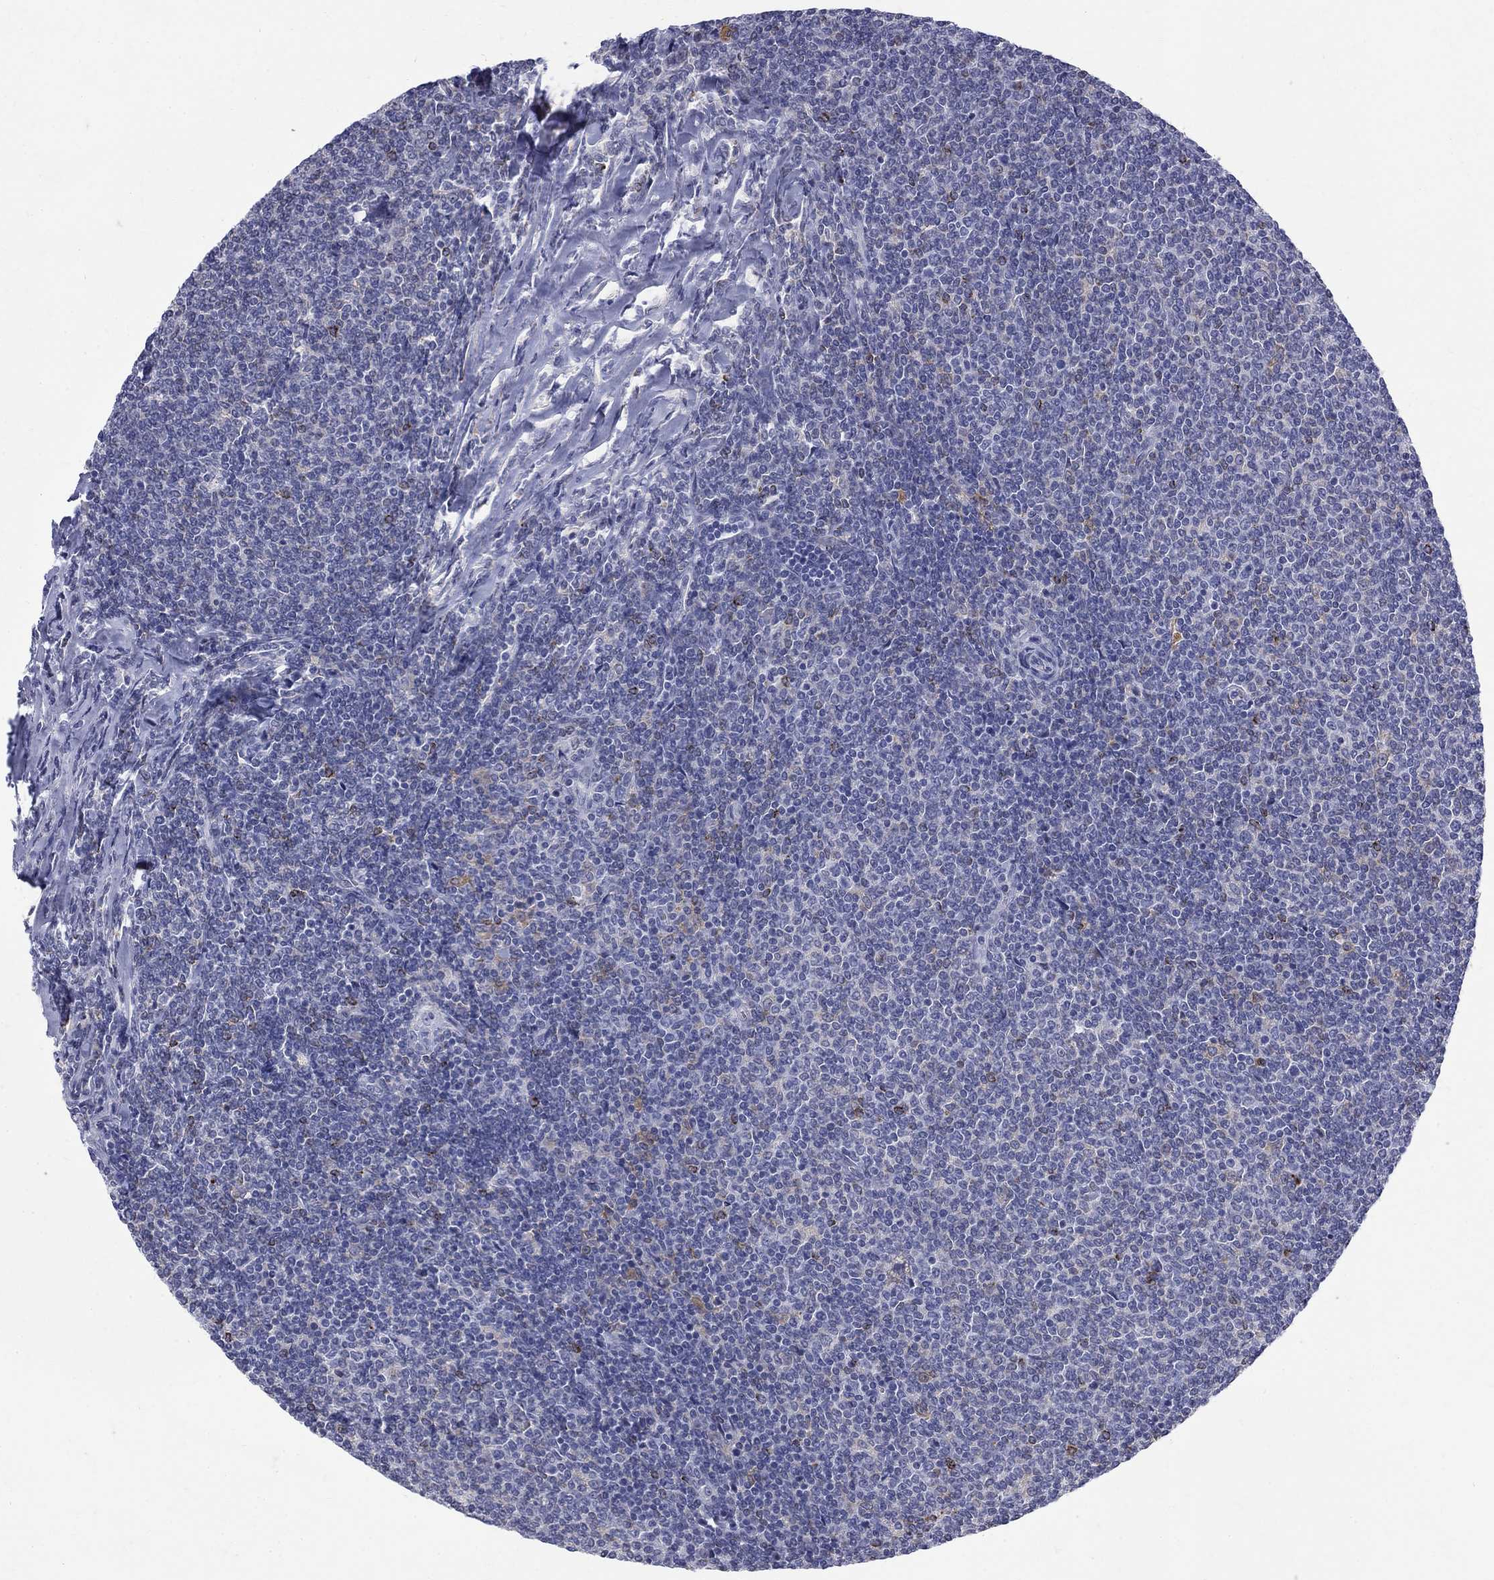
{"staining": {"intensity": "negative", "quantity": "none", "location": "none"}, "tissue": "lymphoma", "cell_type": "Tumor cells", "image_type": "cancer", "snomed": [{"axis": "morphology", "description": "Malignant lymphoma, non-Hodgkin's type, Low grade"}, {"axis": "topography", "description": "Lymph node"}], "caption": "DAB (3,3'-diaminobenzidine) immunohistochemical staining of lymphoma displays no significant staining in tumor cells.", "gene": "AGER", "patient": {"sex": "male", "age": 52}}